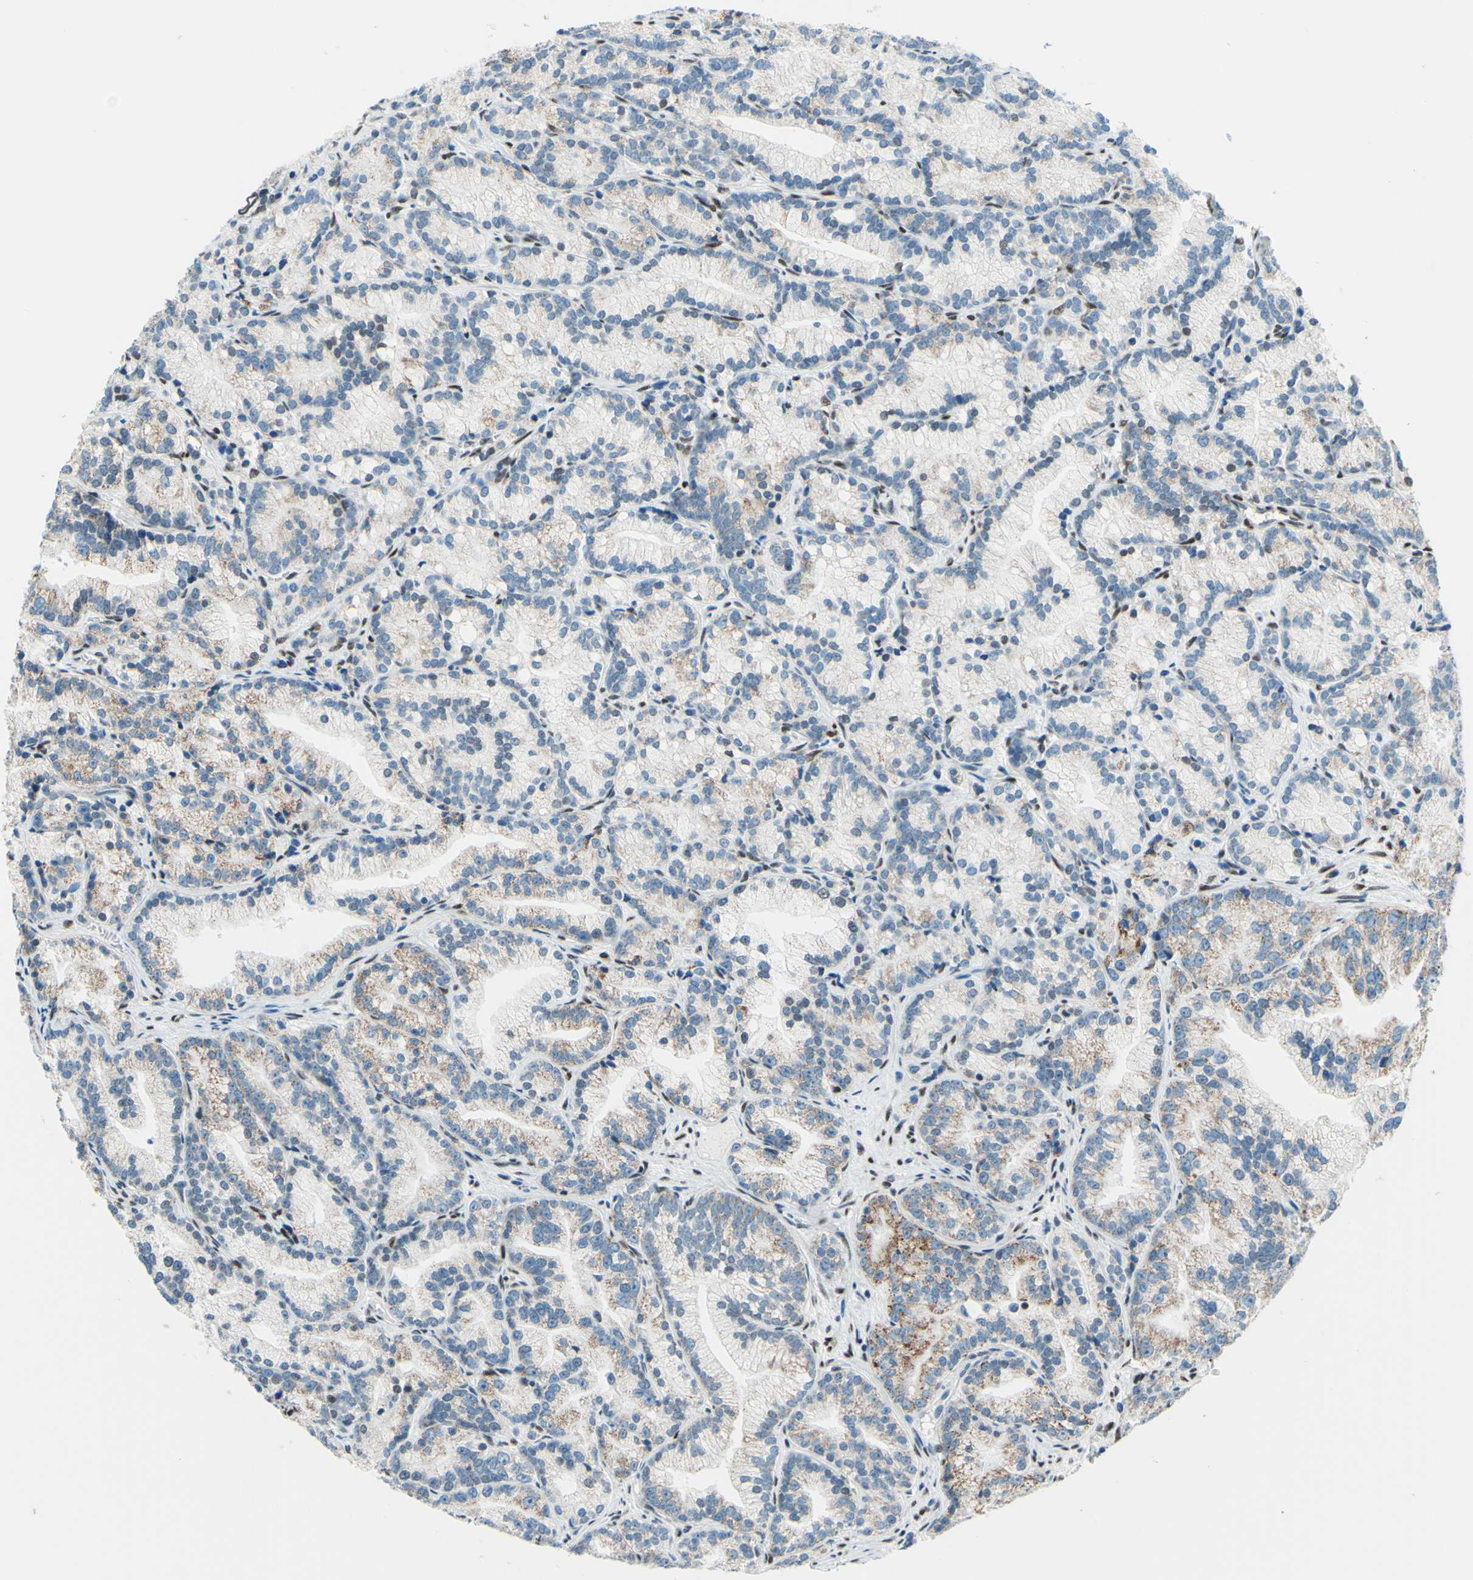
{"staining": {"intensity": "weak", "quantity": "25%-75%", "location": "cytoplasmic/membranous"}, "tissue": "prostate cancer", "cell_type": "Tumor cells", "image_type": "cancer", "snomed": [{"axis": "morphology", "description": "Adenocarcinoma, Low grade"}, {"axis": "topography", "description": "Prostate"}], "caption": "This is an image of immunohistochemistry staining of prostate cancer (low-grade adenocarcinoma), which shows weak positivity in the cytoplasmic/membranous of tumor cells.", "gene": "CBX7", "patient": {"sex": "male", "age": 89}}